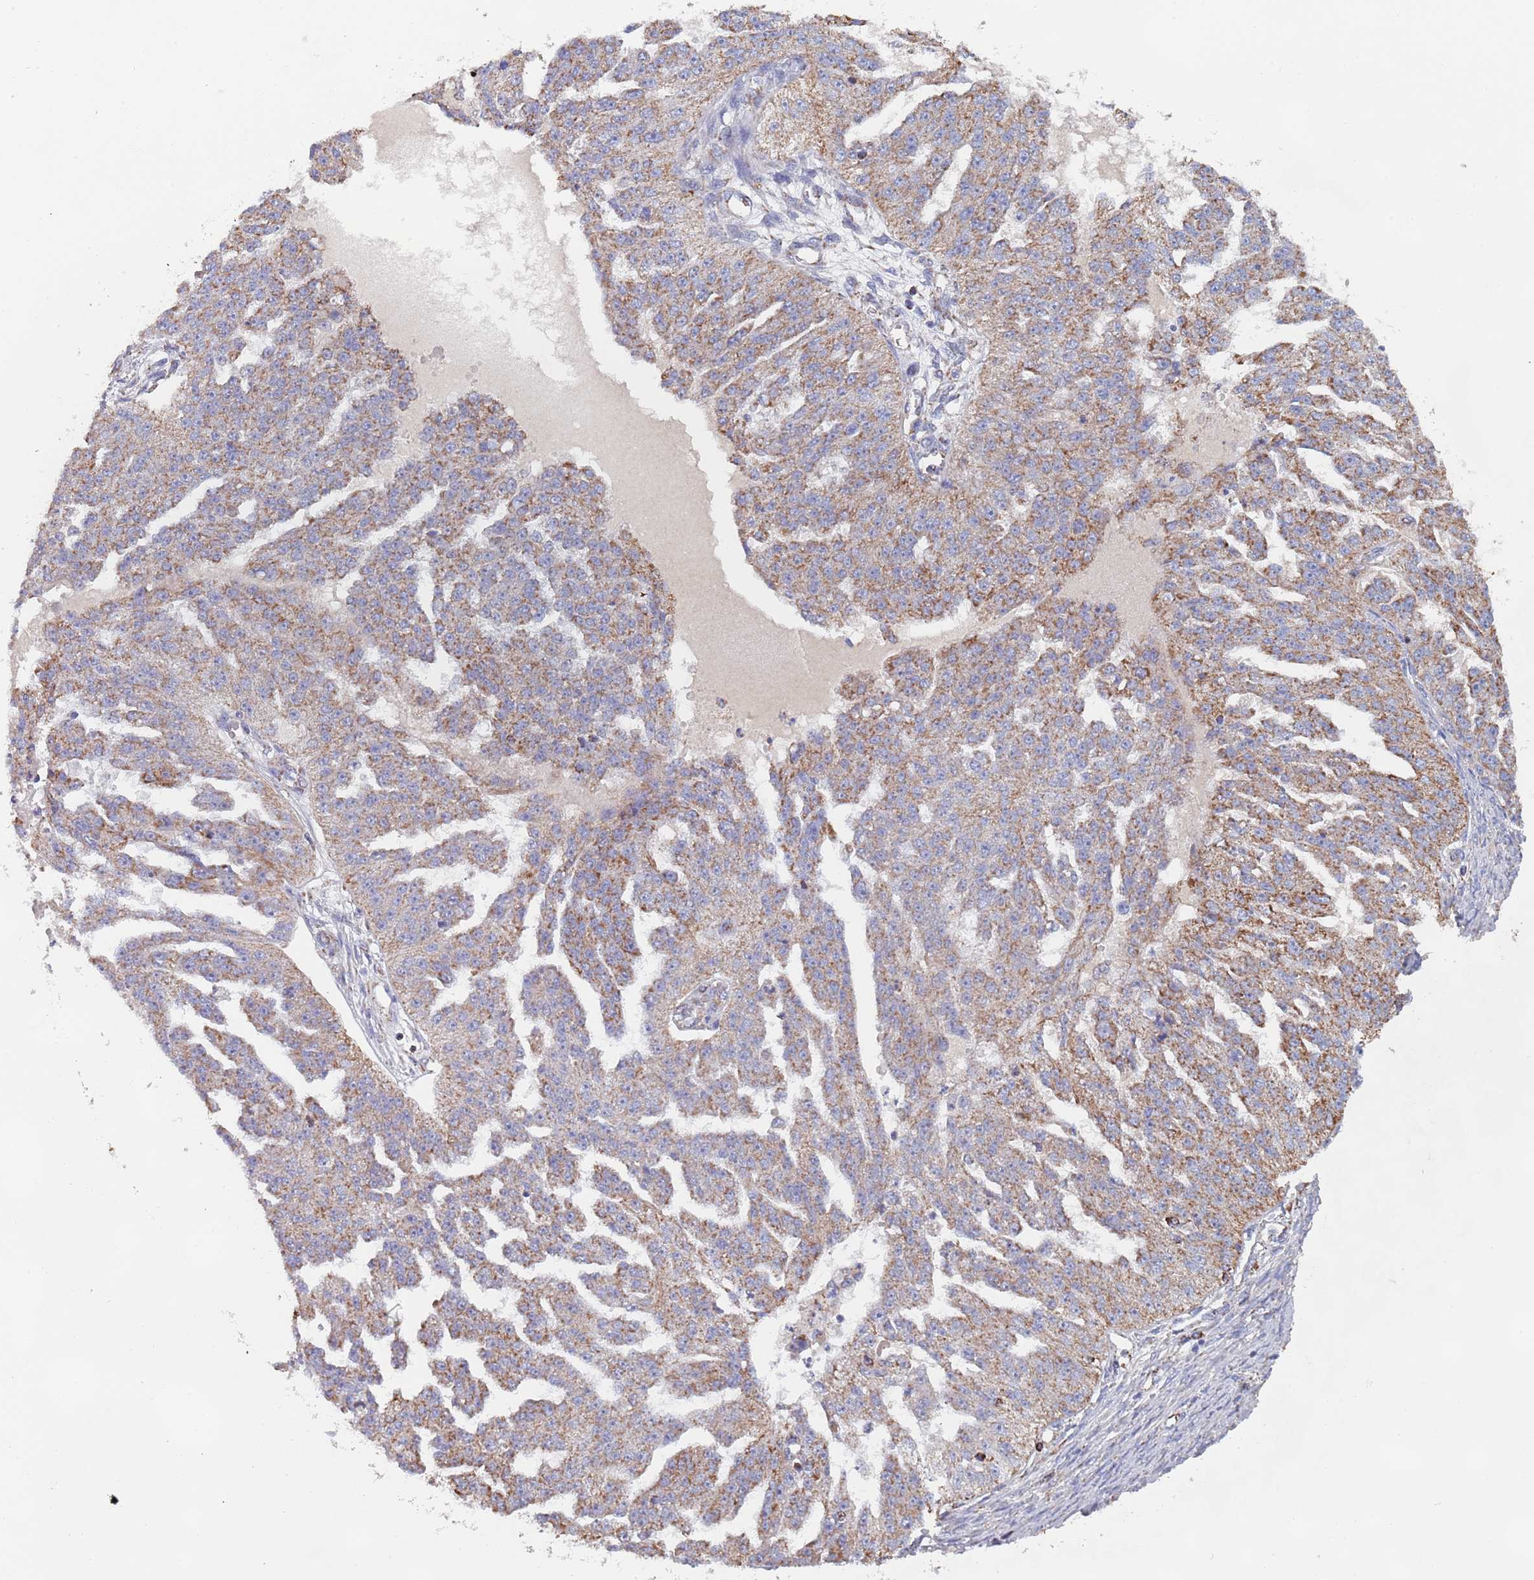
{"staining": {"intensity": "moderate", "quantity": ">75%", "location": "cytoplasmic/membranous"}, "tissue": "ovarian cancer", "cell_type": "Tumor cells", "image_type": "cancer", "snomed": [{"axis": "morphology", "description": "Cystadenocarcinoma, serous, NOS"}, {"axis": "topography", "description": "Ovary"}], "caption": "Protein staining reveals moderate cytoplasmic/membranous positivity in approximately >75% of tumor cells in serous cystadenocarcinoma (ovarian). The staining is performed using DAB brown chromogen to label protein expression. The nuclei are counter-stained blue using hematoxylin.", "gene": "PGP", "patient": {"sex": "female", "age": 58}}